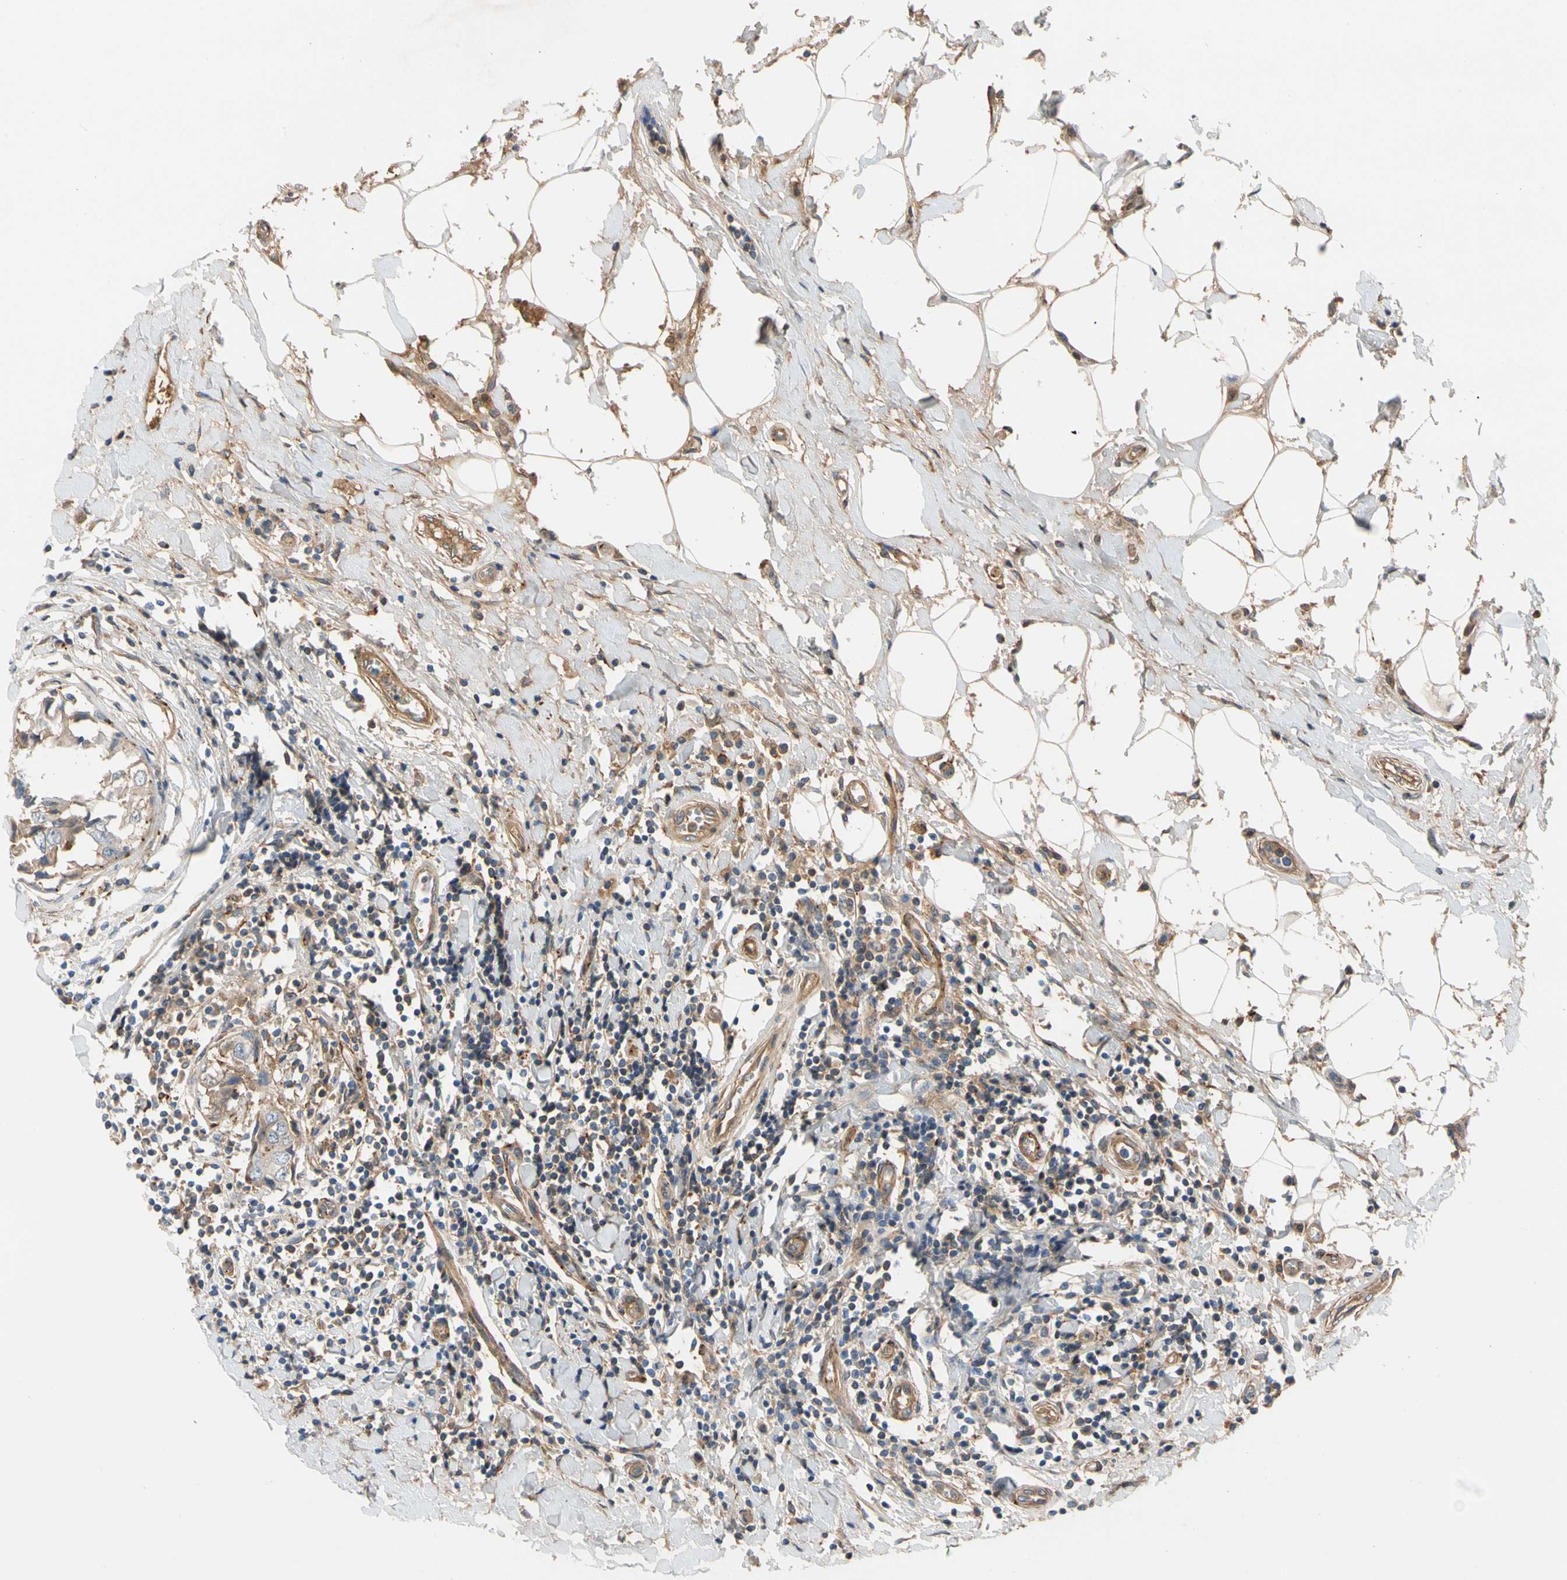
{"staining": {"intensity": "weak", "quantity": "25%-75%", "location": "cytoplasmic/membranous"}, "tissue": "breast cancer", "cell_type": "Tumor cells", "image_type": "cancer", "snomed": [{"axis": "morphology", "description": "Duct carcinoma"}, {"axis": "topography", "description": "Breast"}], "caption": "IHC staining of breast cancer (intraductal carcinoma), which demonstrates low levels of weak cytoplasmic/membranous expression in approximately 25%-75% of tumor cells indicating weak cytoplasmic/membranous protein positivity. The staining was performed using DAB (brown) for protein detection and nuclei were counterstained in hematoxylin (blue).", "gene": "ENTREP3", "patient": {"sex": "female", "age": 27}}